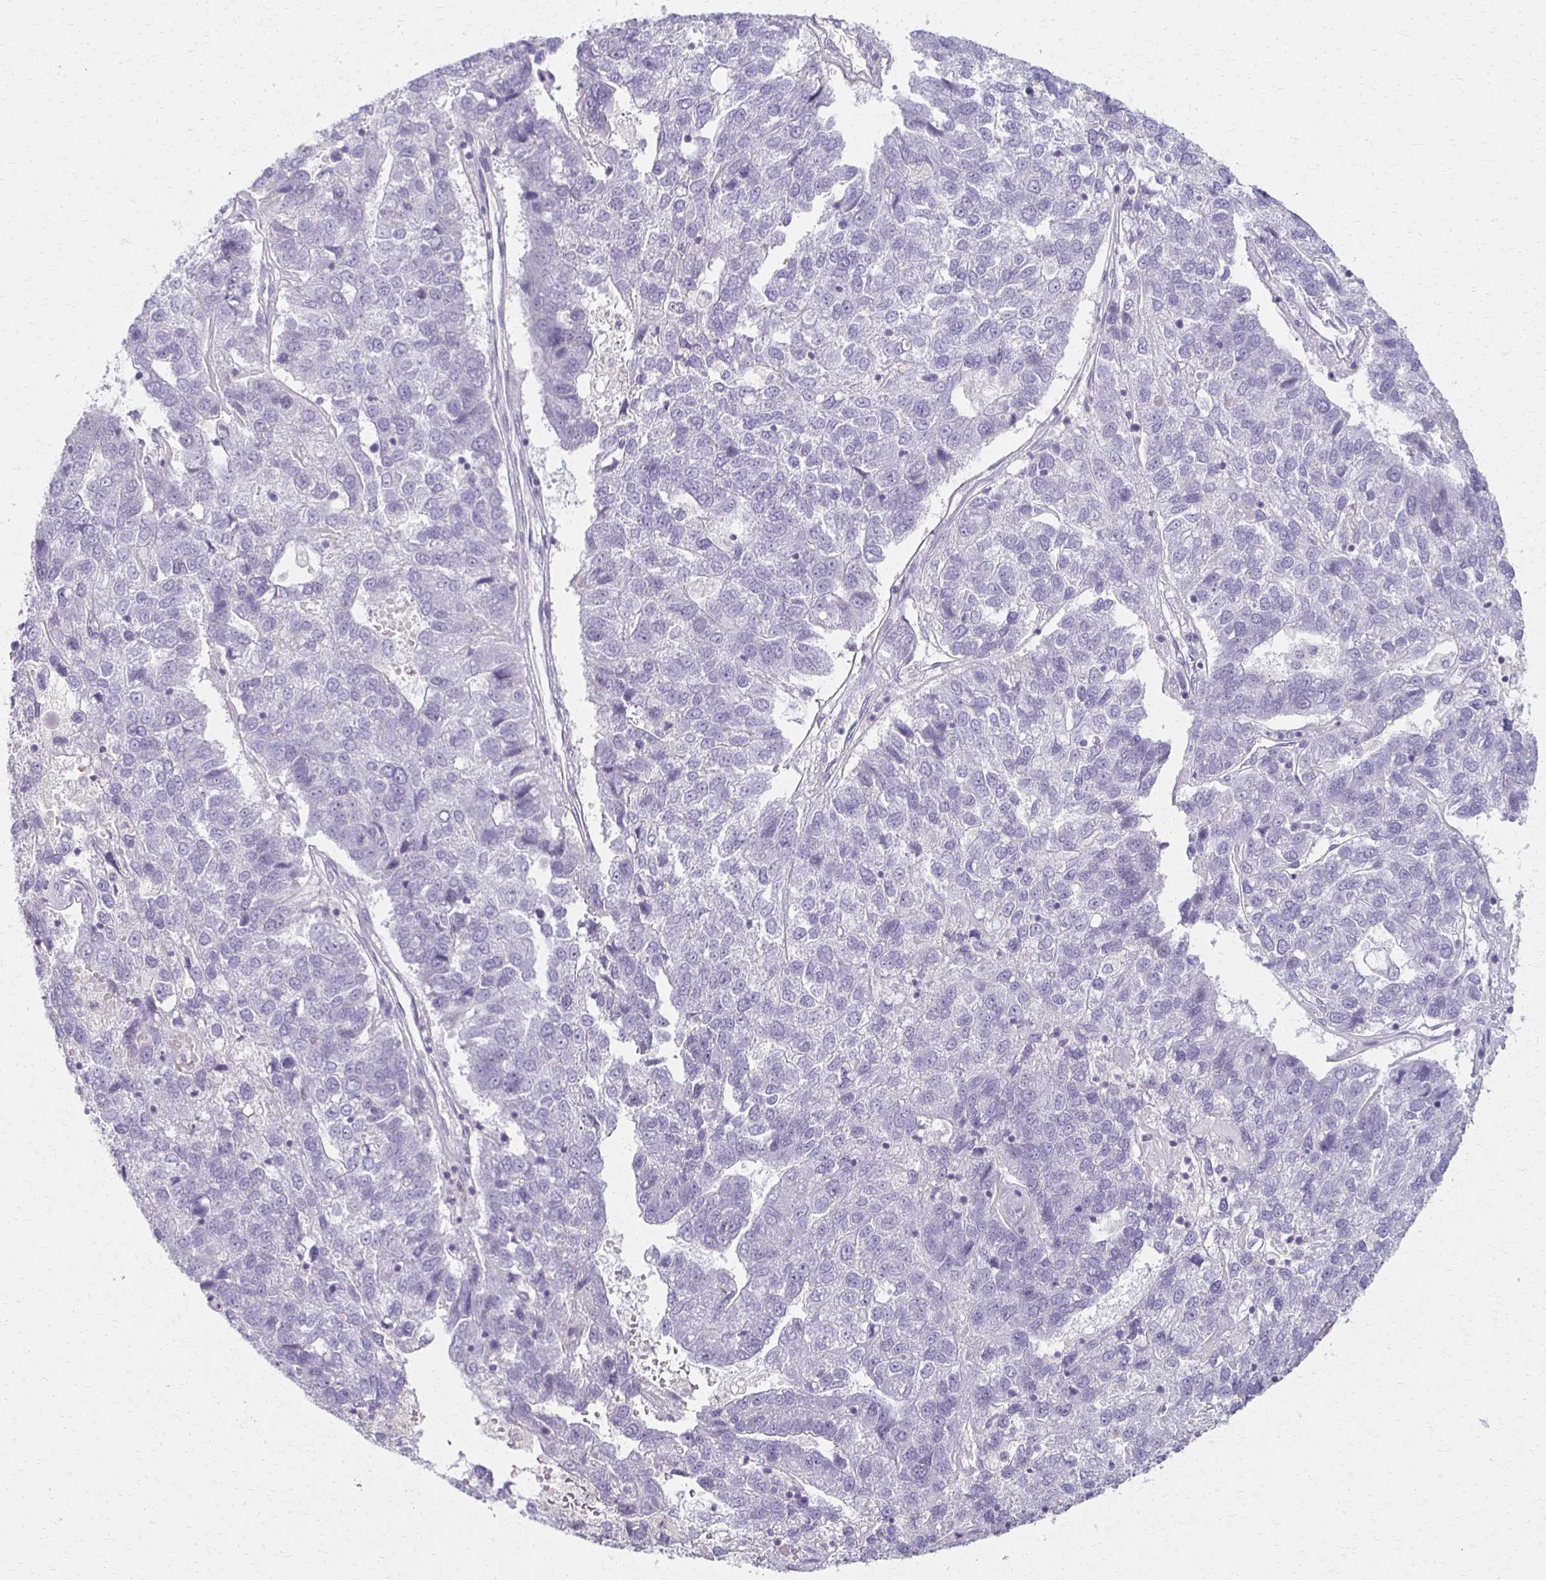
{"staining": {"intensity": "negative", "quantity": "none", "location": "none"}, "tissue": "pancreatic cancer", "cell_type": "Tumor cells", "image_type": "cancer", "snomed": [{"axis": "morphology", "description": "Adenocarcinoma, NOS"}, {"axis": "topography", "description": "Pancreas"}], "caption": "This is an immunohistochemistry photomicrograph of pancreatic adenocarcinoma. There is no expression in tumor cells.", "gene": "FOXO4", "patient": {"sex": "female", "age": 61}}